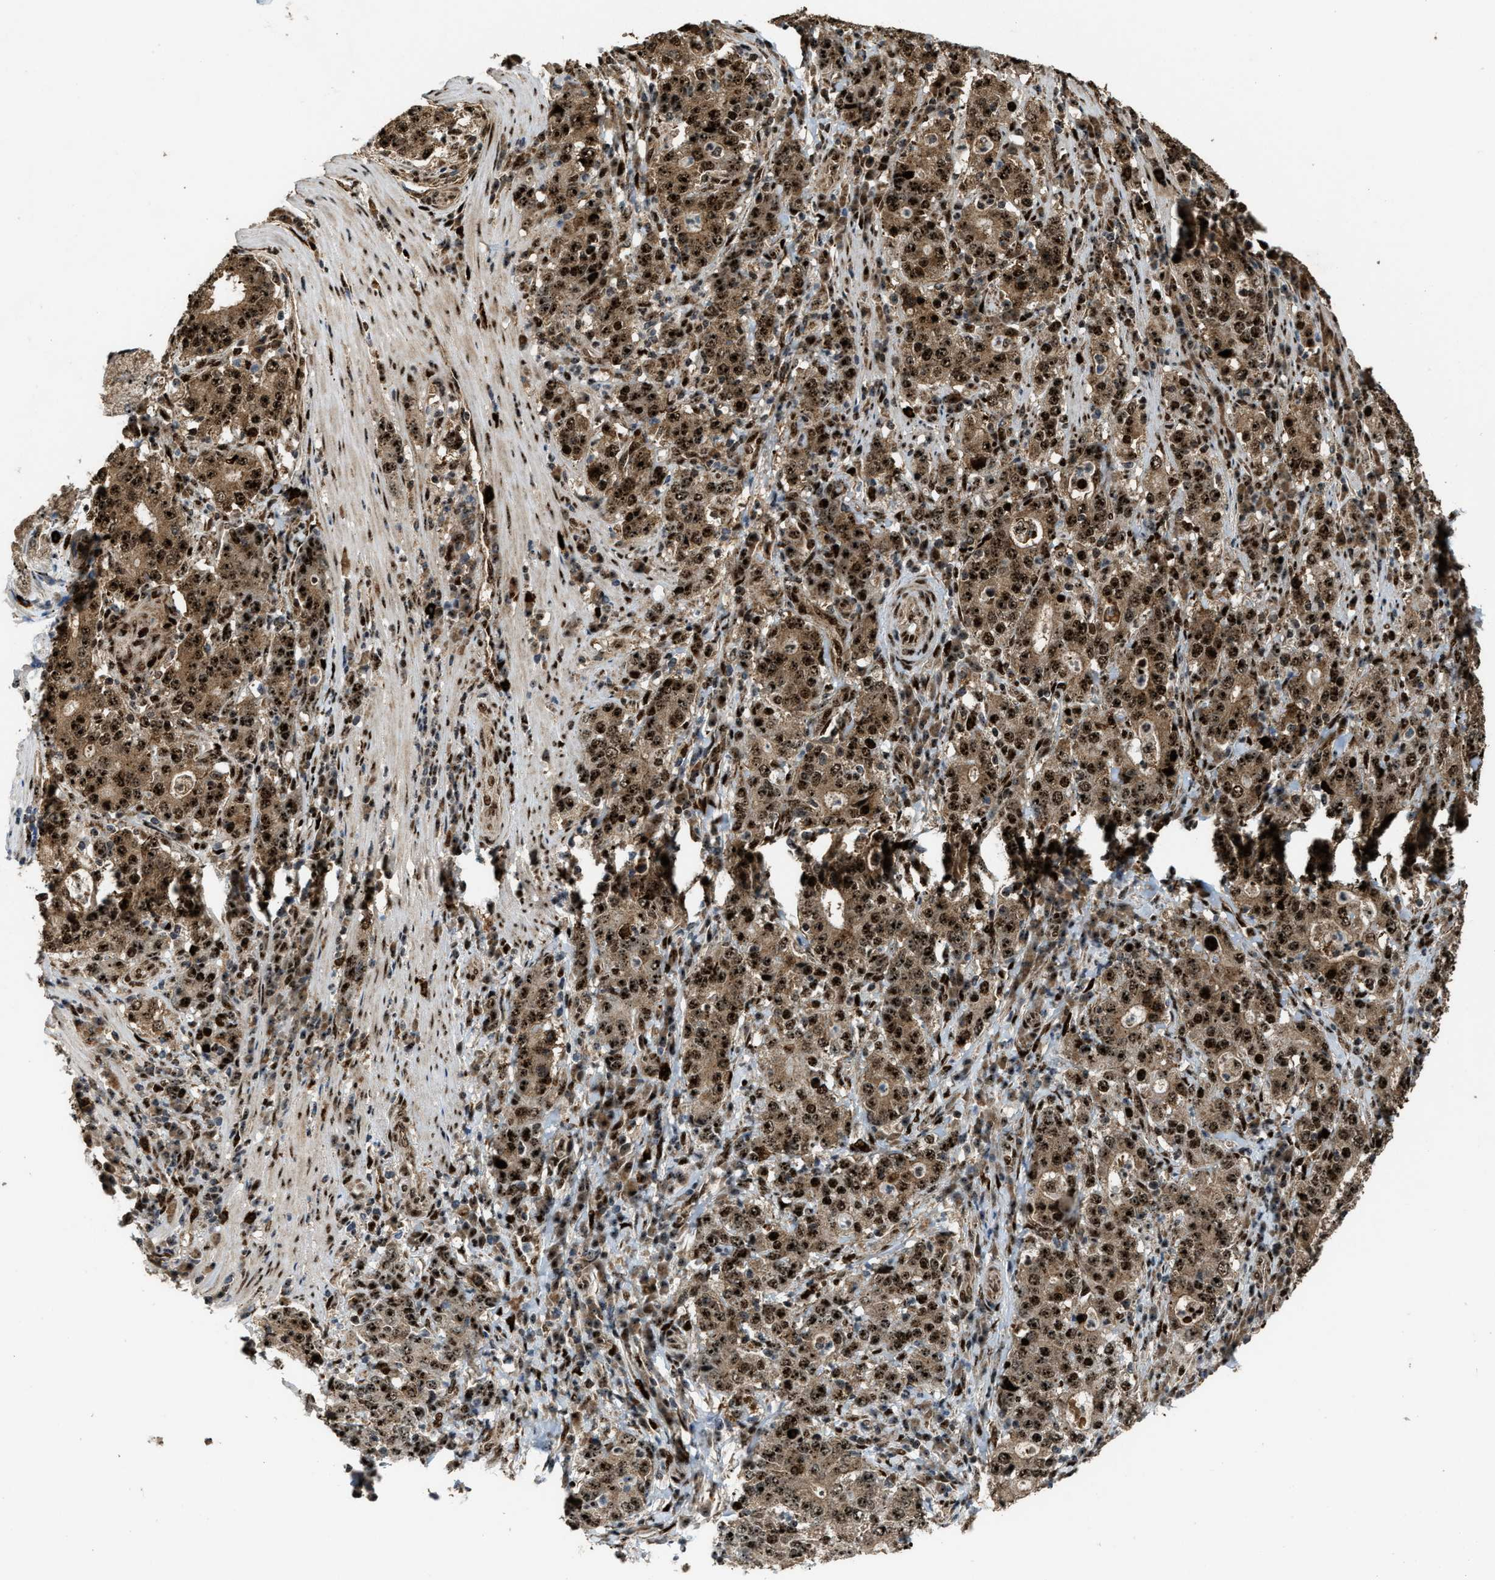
{"staining": {"intensity": "strong", "quantity": ">75%", "location": "cytoplasmic/membranous,nuclear"}, "tissue": "stomach cancer", "cell_type": "Tumor cells", "image_type": "cancer", "snomed": [{"axis": "morphology", "description": "Normal tissue, NOS"}, {"axis": "morphology", "description": "Adenocarcinoma, NOS"}, {"axis": "topography", "description": "Stomach, upper"}, {"axis": "topography", "description": "Stomach"}], "caption": "Immunohistochemistry of stomach cancer (adenocarcinoma) shows high levels of strong cytoplasmic/membranous and nuclear positivity in about >75% of tumor cells.", "gene": "ZNF687", "patient": {"sex": "male", "age": 59}}